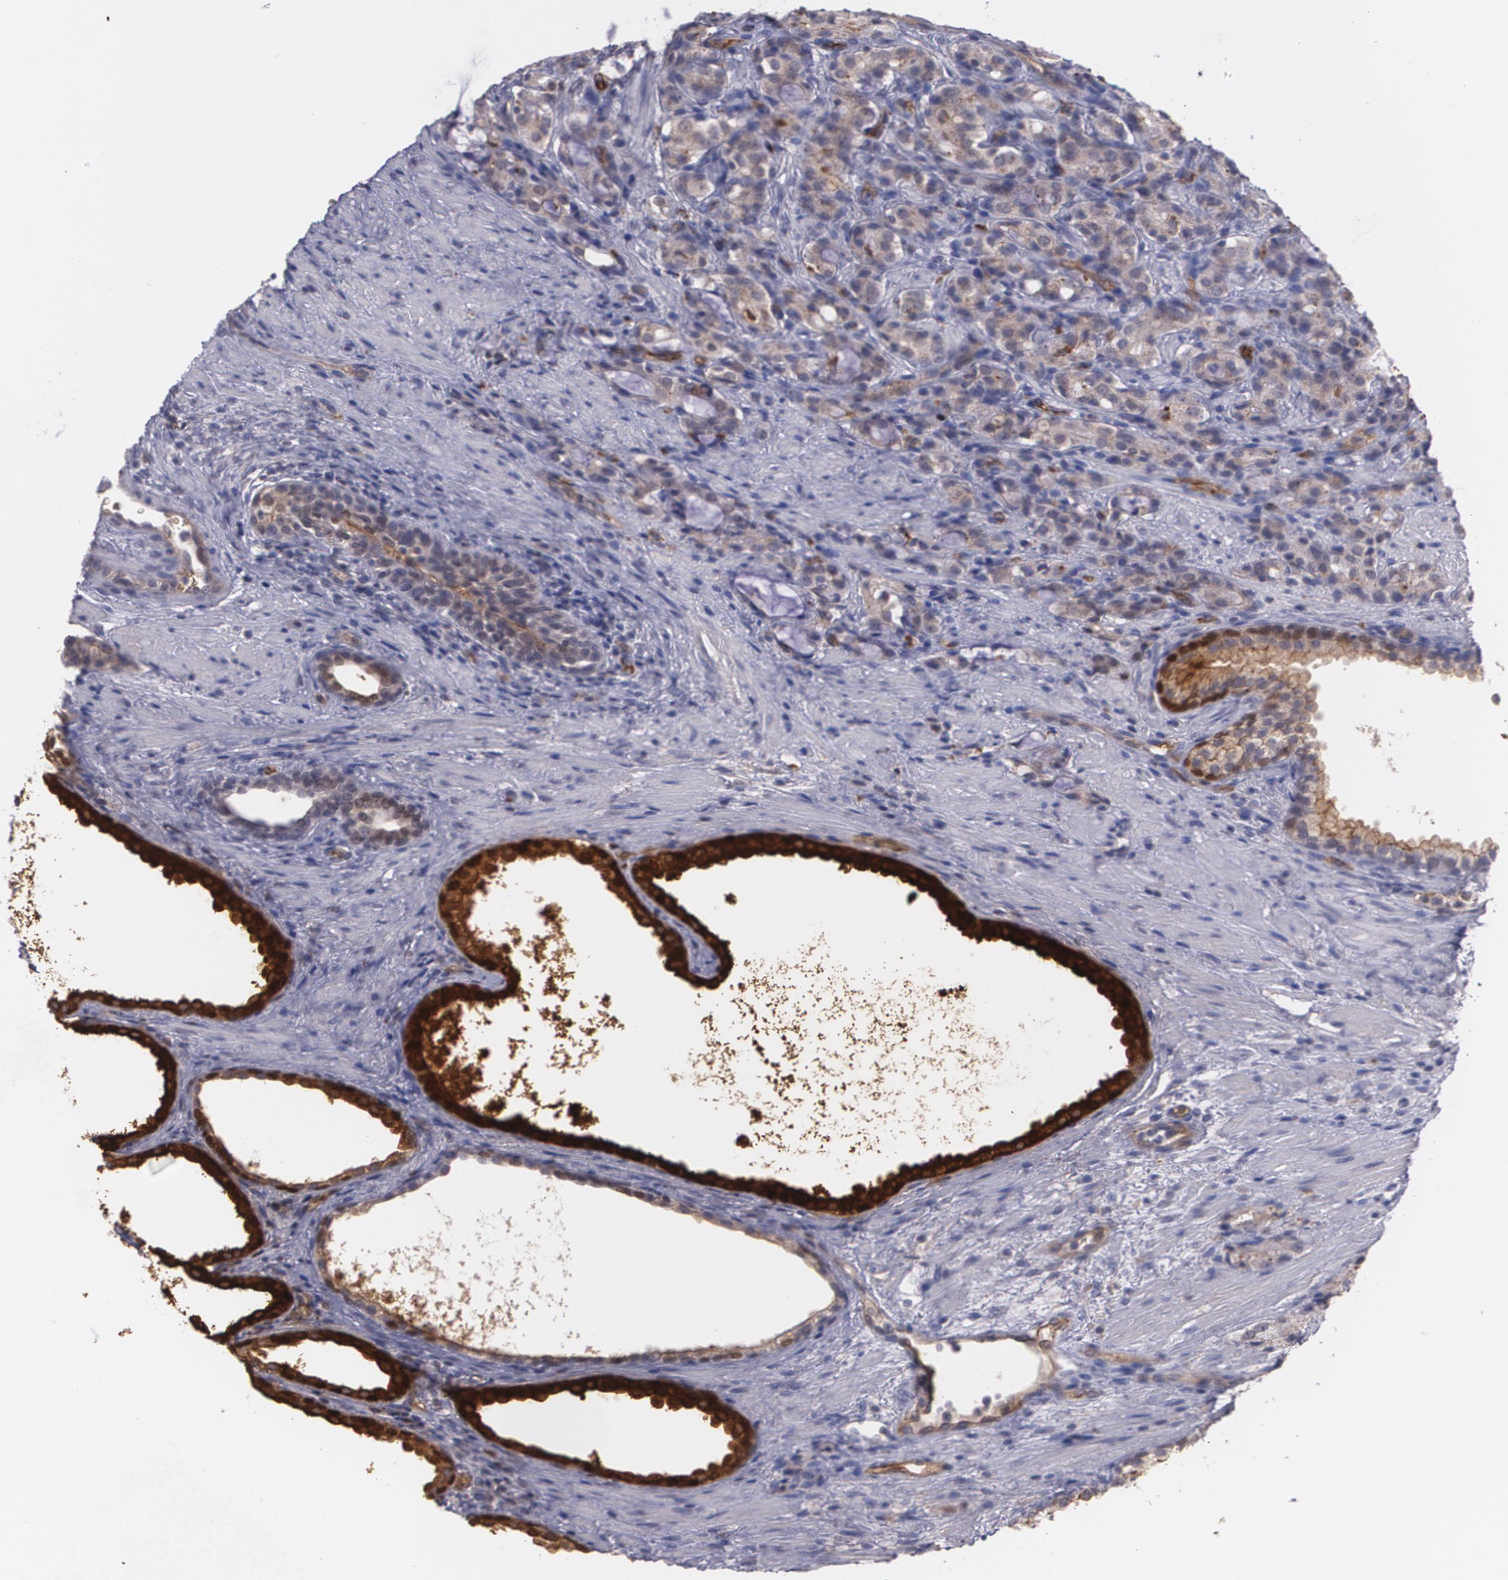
{"staining": {"intensity": "moderate", "quantity": ">75%", "location": "cytoplasmic/membranous"}, "tissue": "prostate cancer", "cell_type": "Tumor cells", "image_type": "cancer", "snomed": [{"axis": "morphology", "description": "Adenocarcinoma, High grade"}, {"axis": "topography", "description": "Prostate"}], "caption": "DAB immunohistochemical staining of prostate adenocarcinoma (high-grade) shows moderate cytoplasmic/membranous protein expression in approximately >75% of tumor cells.", "gene": "ACE", "patient": {"sex": "male", "age": 72}}